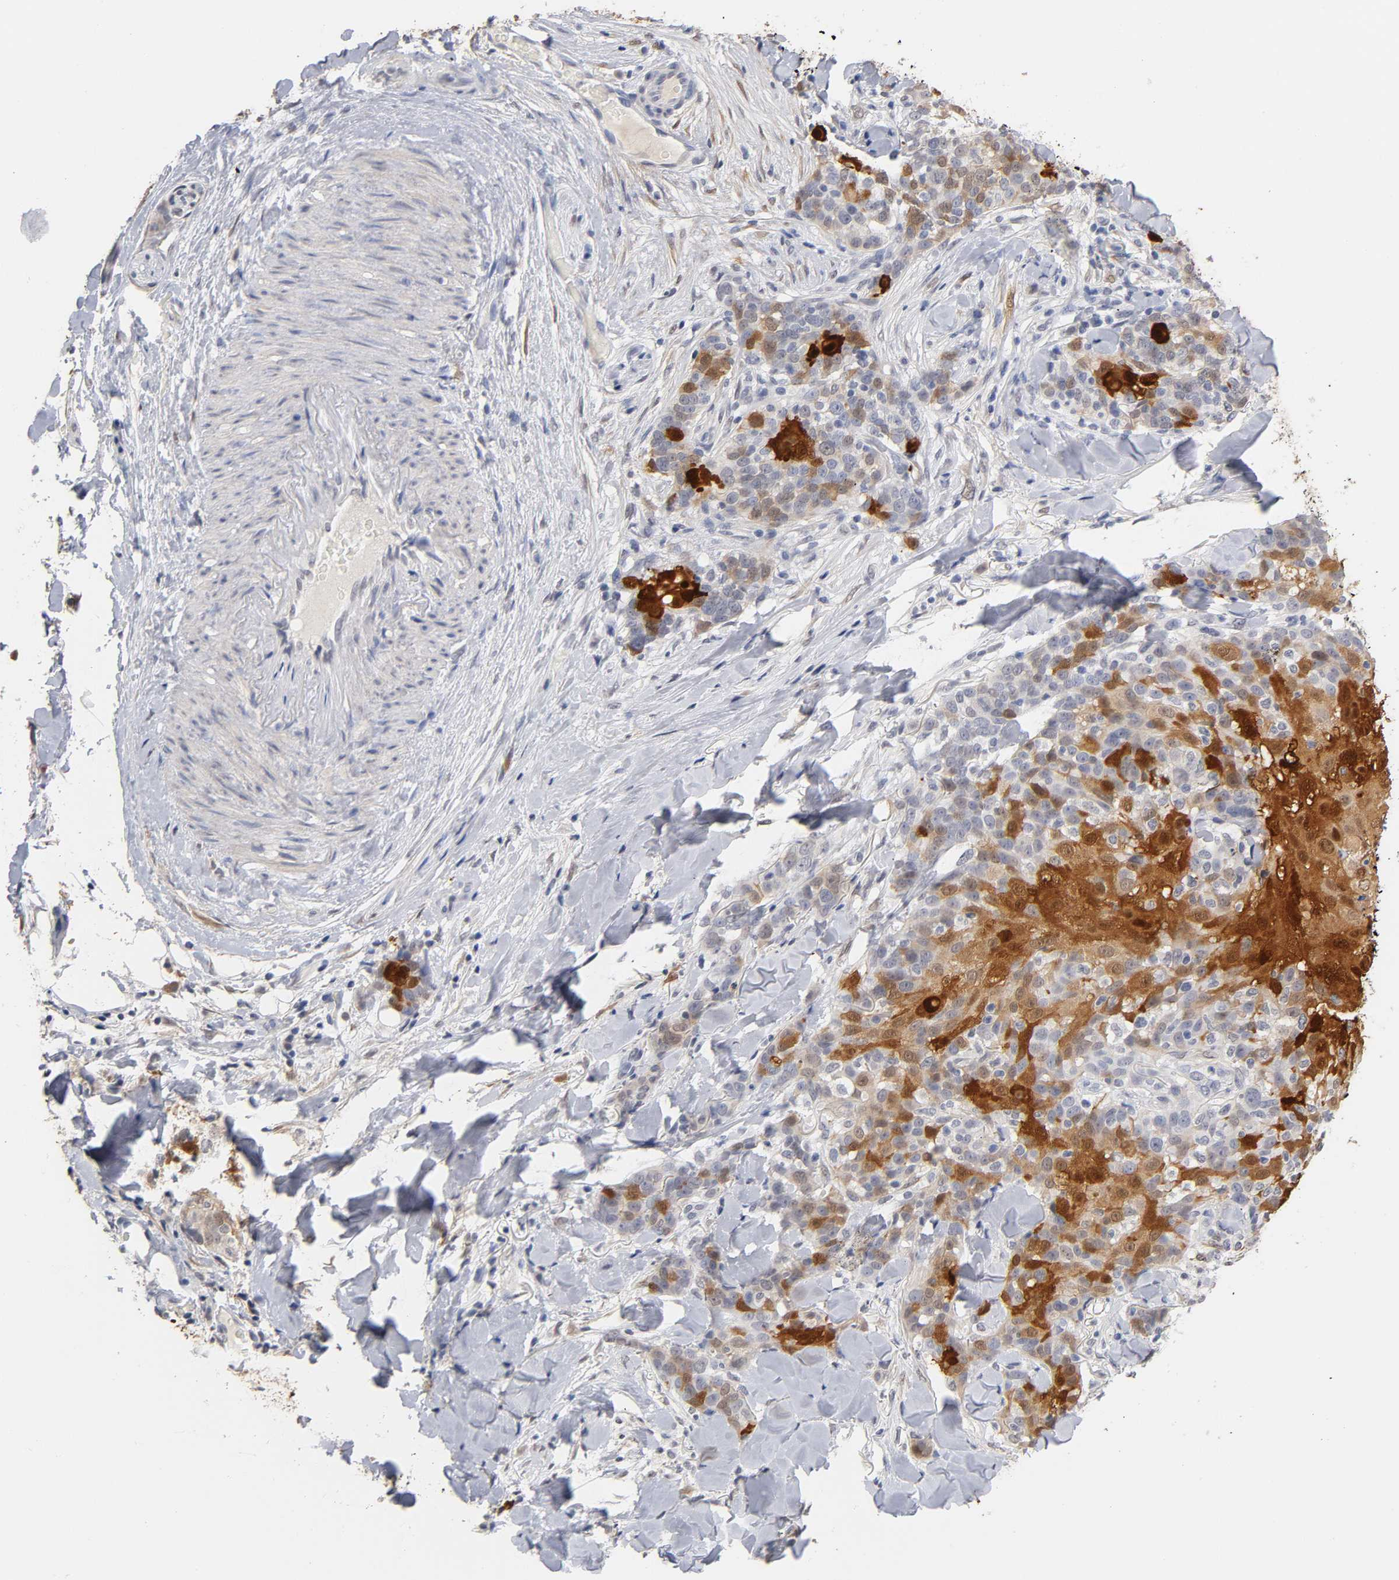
{"staining": {"intensity": "strong", "quantity": "25%-75%", "location": "cytoplasmic/membranous,nuclear"}, "tissue": "skin cancer", "cell_type": "Tumor cells", "image_type": "cancer", "snomed": [{"axis": "morphology", "description": "Normal tissue, NOS"}, {"axis": "morphology", "description": "Squamous cell carcinoma, NOS"}, {"axis": "topography", "description": "Skin"}], "caption": "Protein staining by IHC reveals strong cytoplasmic/membranous and nuclear staining in about 25%-75% of tumor cells in squamous cell carcinoma (skin). The staining is performed using DAB brown chromogen to label protein expression. The nuclei are counter-stained blue using hematoxylin.", "gene": "CRABP2", "patient": {"sex": "female", "age": 83}}